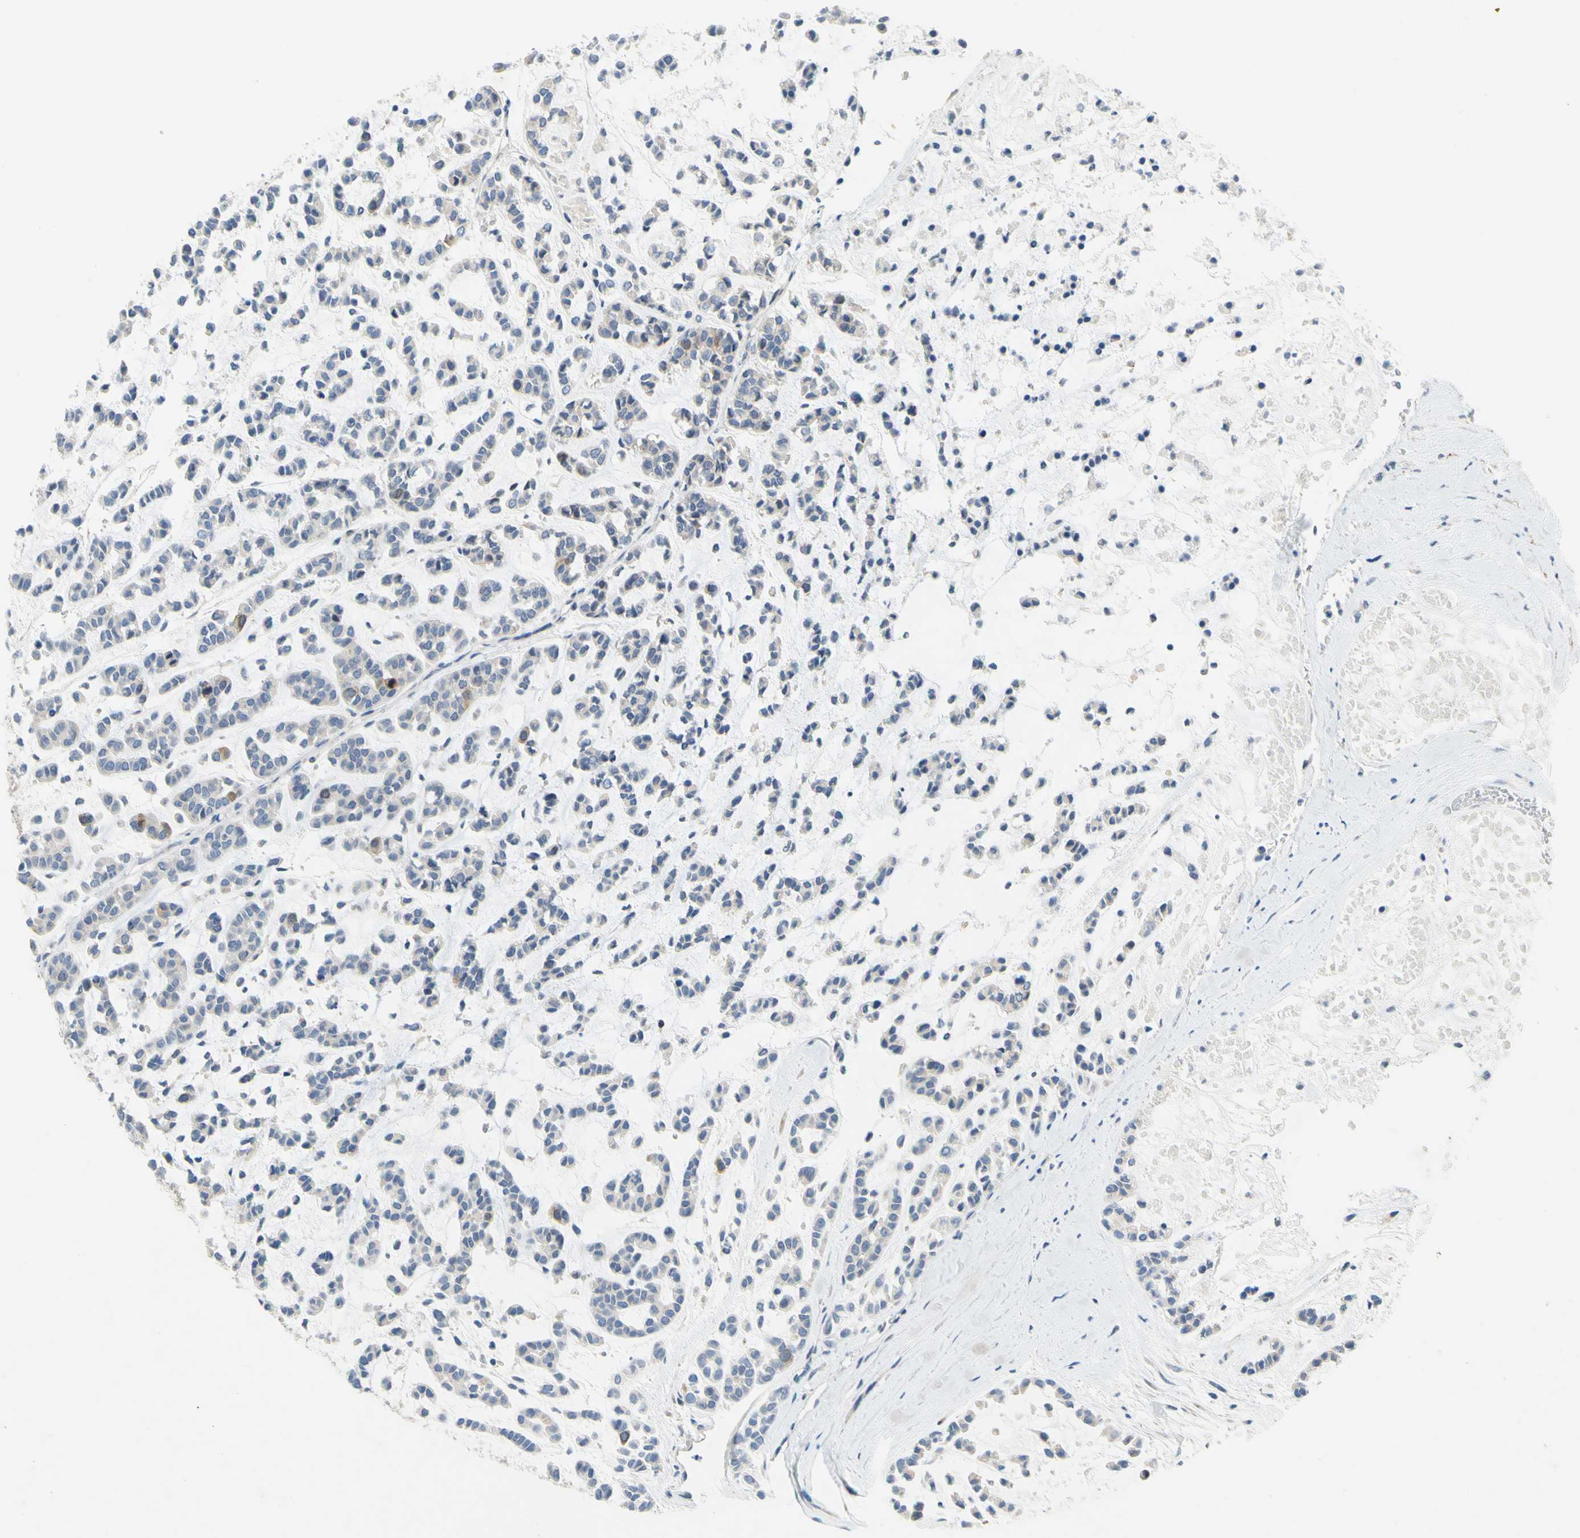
{"staining": {"intensity": "weak", "quantity": "<25%", "location": "cytoplasmic/membranous"}, "tissue": "head and neck cancer", "cell_type": "Tumor cells", "image_type": "cancer", "snomed": [{"axis": "morphology", "description": "Adenocarcinoma, NOS"}, {"axis": "morphology", "description": "Adenoma, NOS"}, {"axis": "topography", "description": "Head-Neck"}], "caption": "A micrograph of human head and neck cancer is negative for staining in tumor cells.", "gene": "CCNB2", "patient": {"sex": "female", "age": 55}}